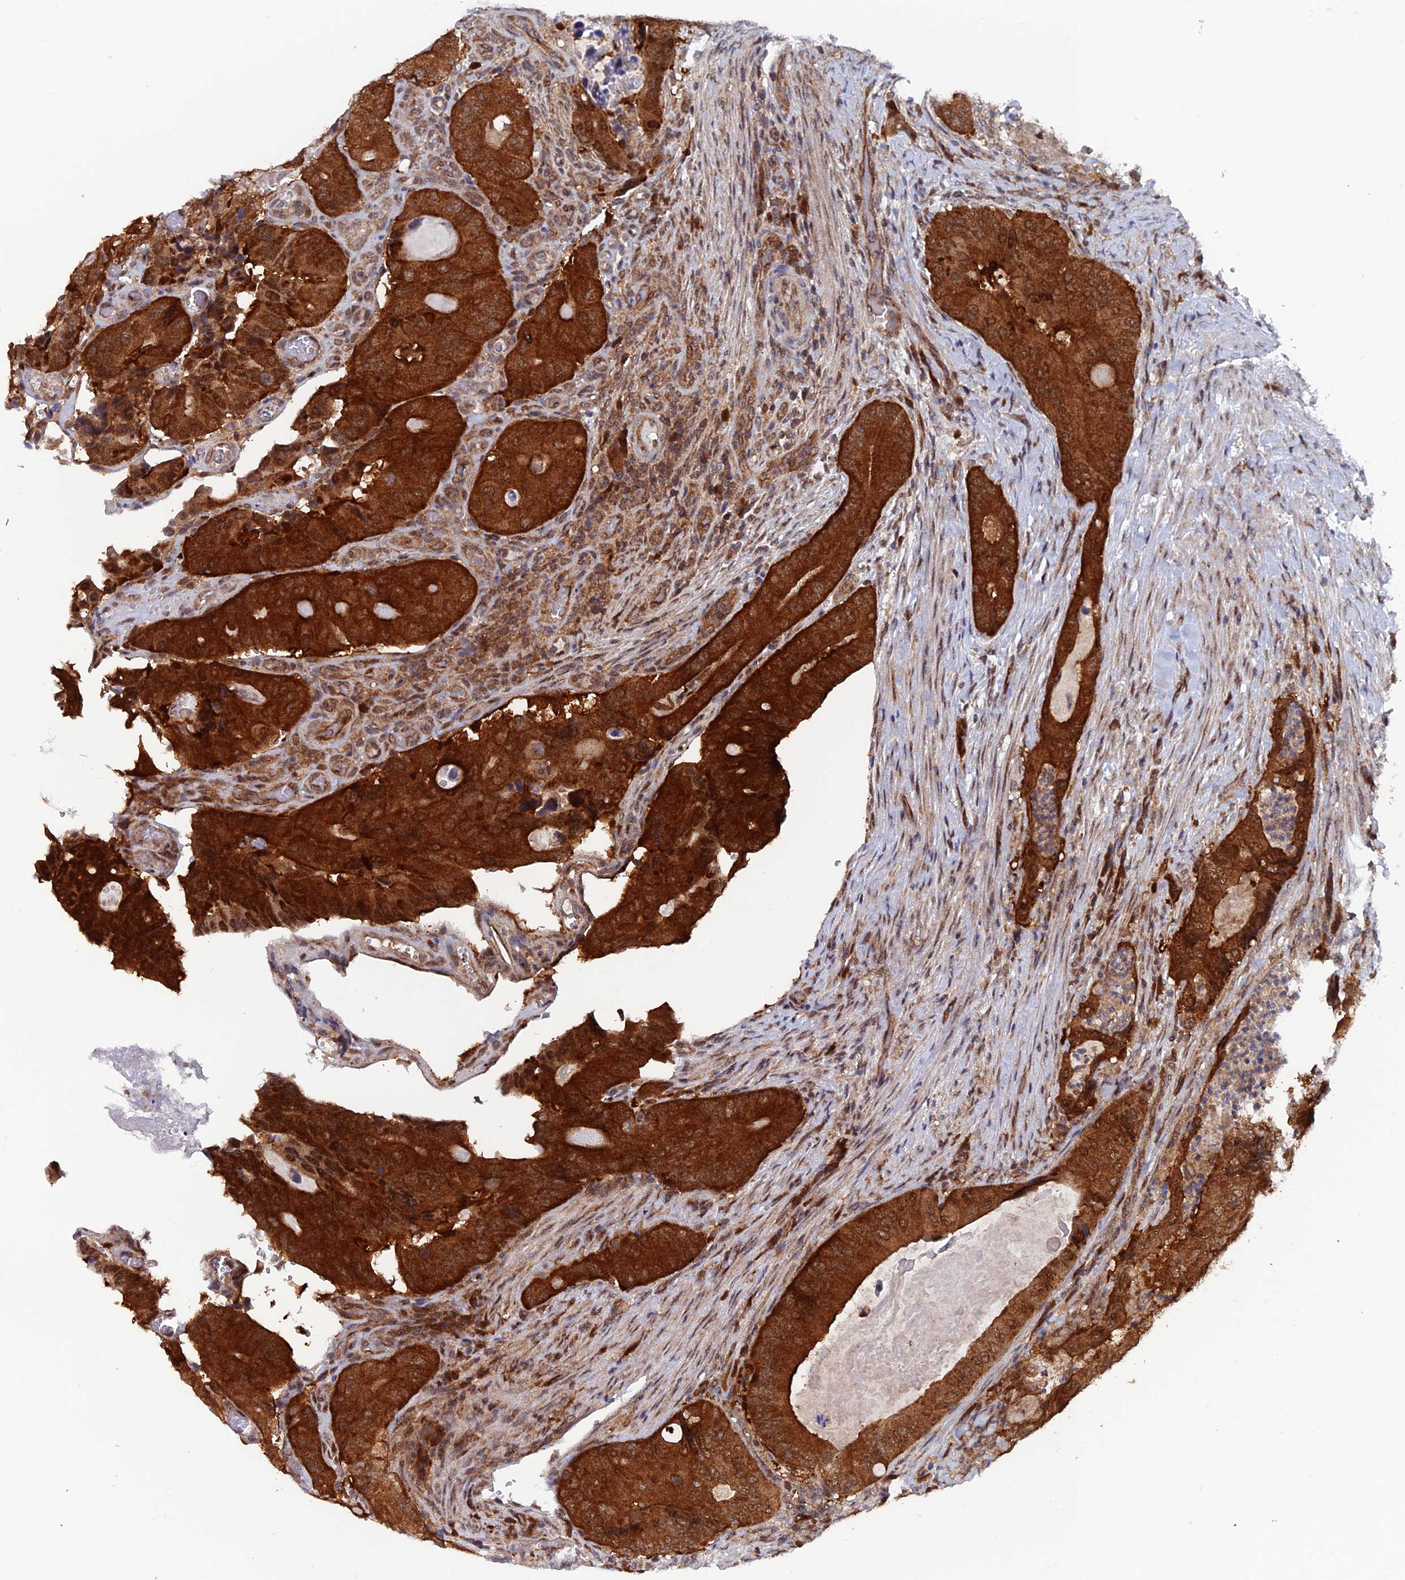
{"staining": {"intensity": "strong", "quantity": ">75%", "location": "cytoplasmic/membranous,nuclear"}, "tissue": "colorectal cancer", "cell_type": "Tumor cells", "image_type": "cancer", "snomed": [{"axis": "morphology", "description": "Adenocarcinoma, NOS"}, {"axis": "topography", "description": "Colon"}], "caption": "Colorectal cancer (adenocarcinoma) stained with immunohistochemistry demonstrates strong cytoplasmic/membranous and nuclear positivity in about >75% of tumor cells.", "gene": "IGBP1", "patient": {"sex": "male", "age": 84}}